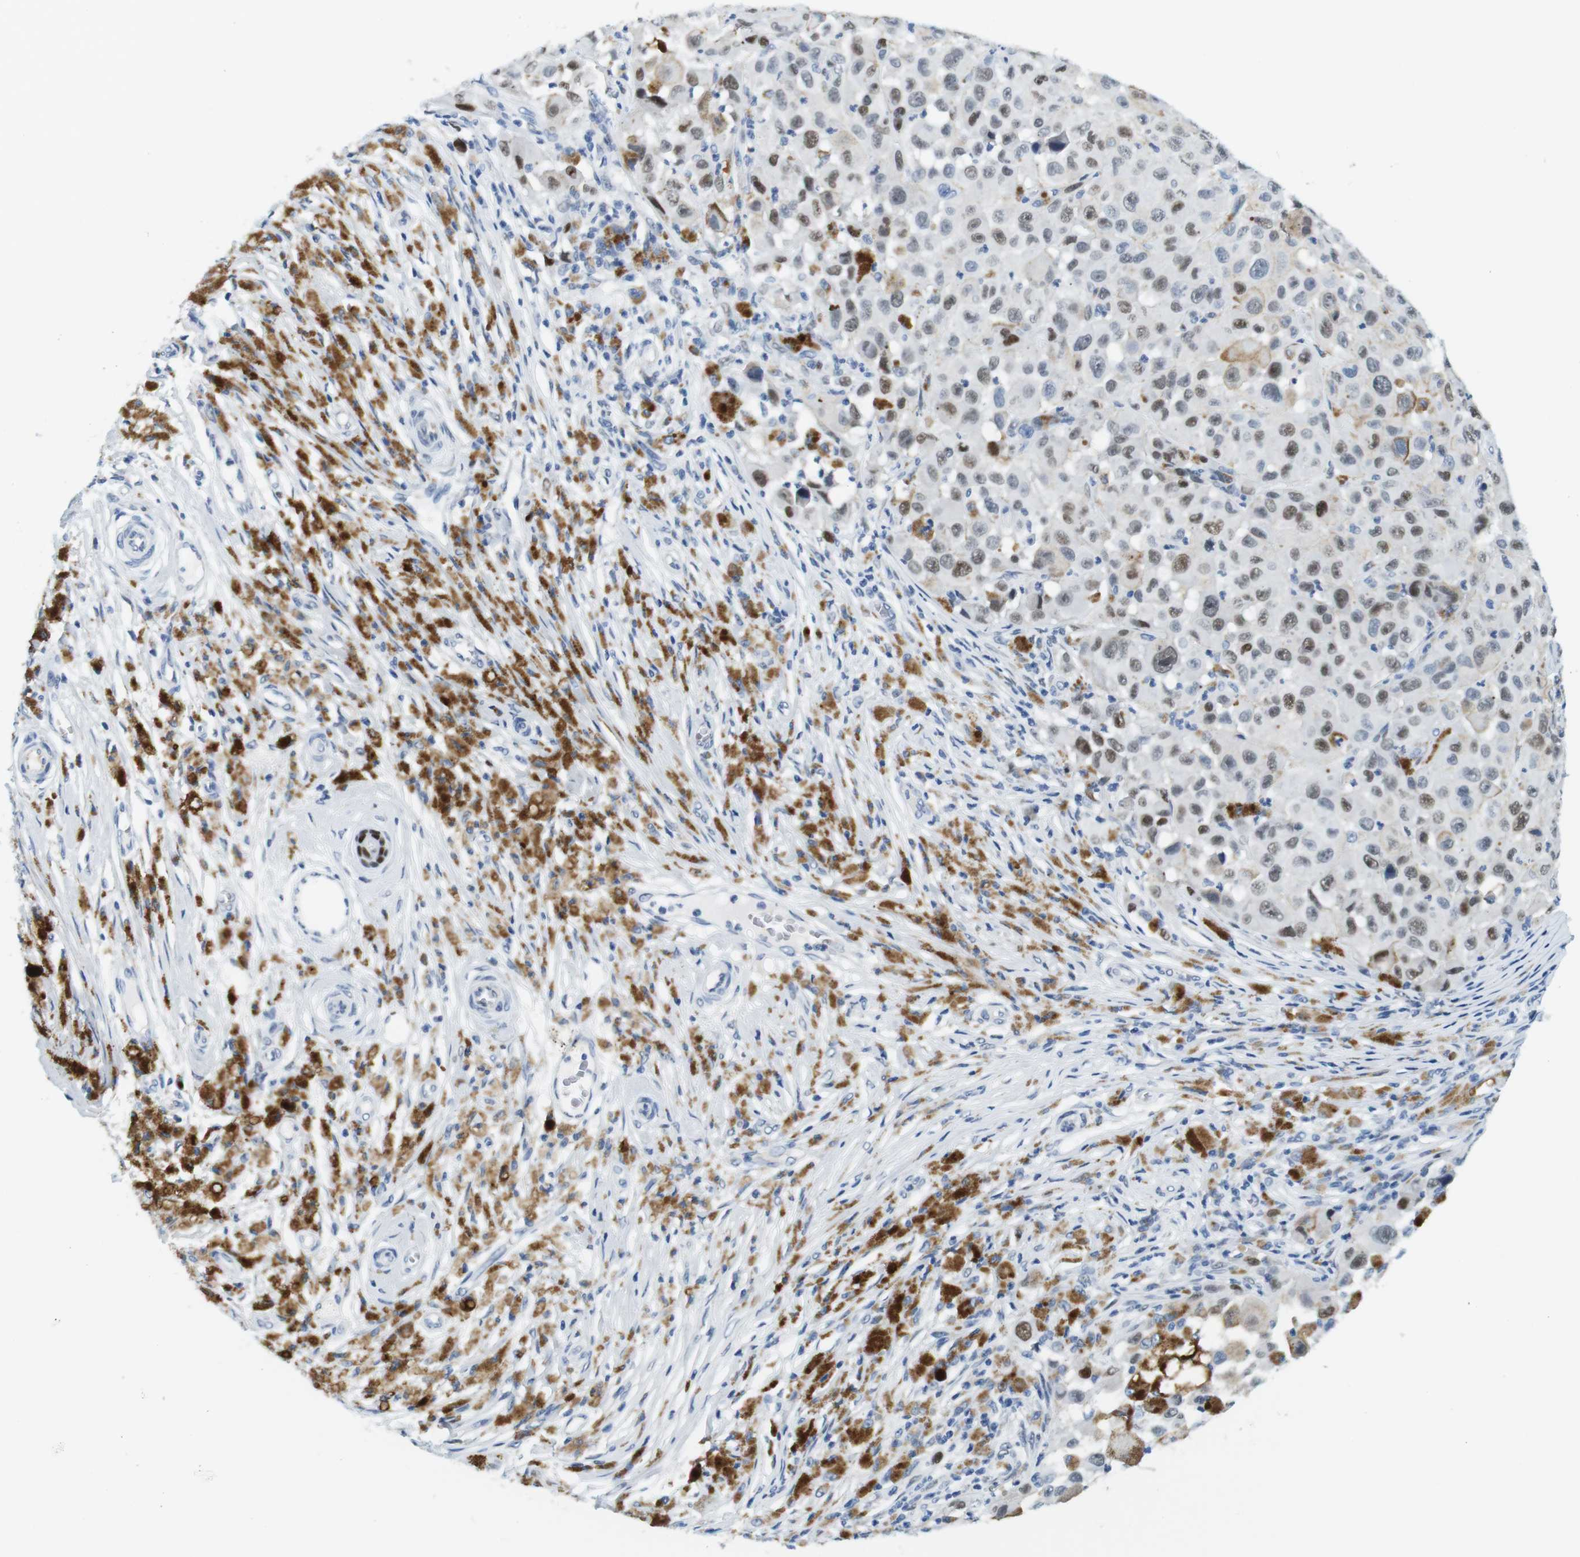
{"staining": {"intensity": "weak", "quantity": "25%-75%", "location": "nuclear"}, "tissue": "melanoma", "cell_type": "Tumor cells", "image_type": "cancer", "snomed": [{"axis": "morphology", "description": "Malignant melanoma, NOS"}, {"axis": "topography", "description": "Skin"}], "caption": "Melanoma tissue reveals weak nuclear expression in approximately 25%-75% of tumor cells, visualized by immunohistochemistry.", "gene": "TFAP2C", "patient": {"sex": "male", "age": 96}}